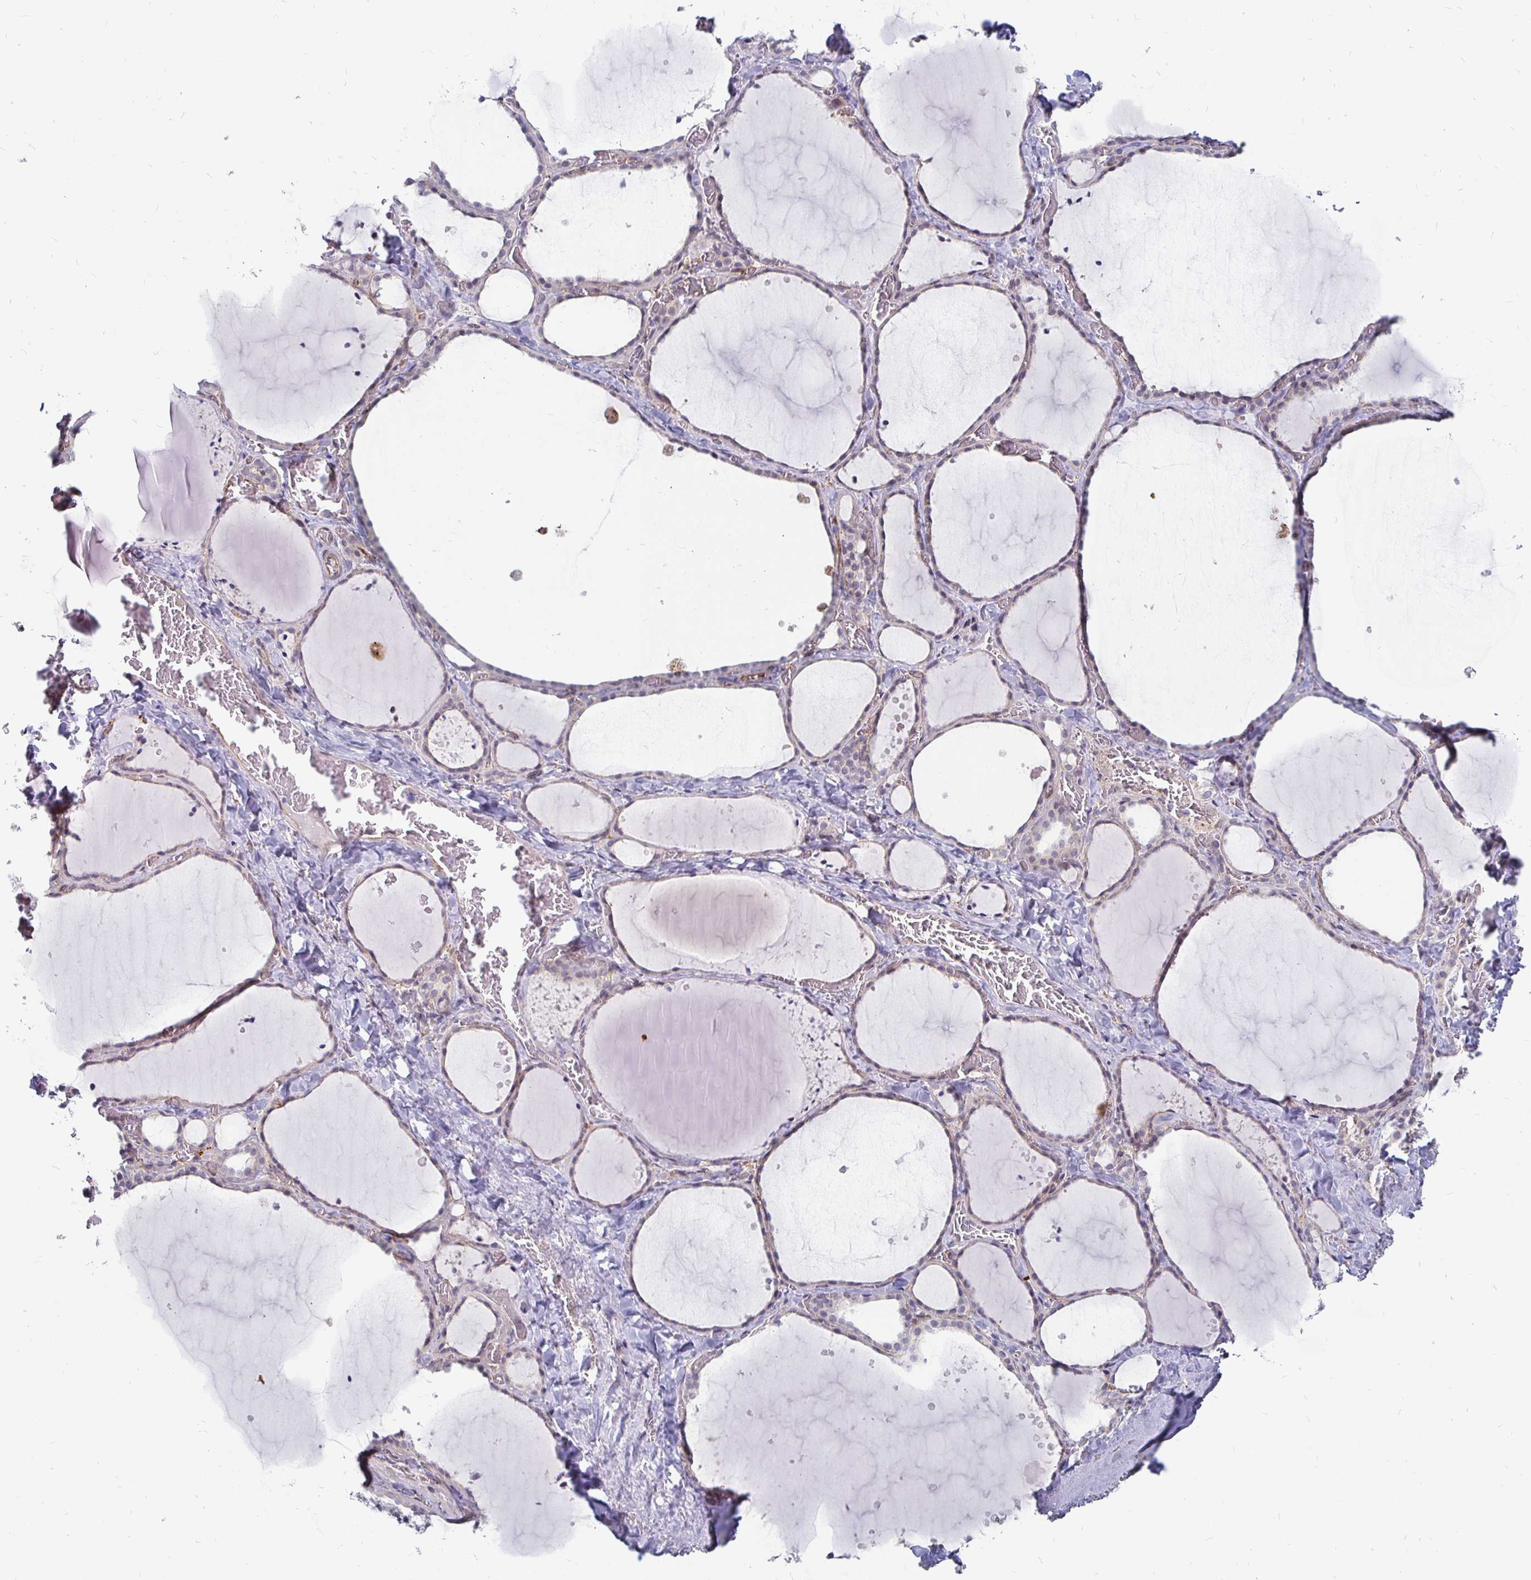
{"staining": {"intensity": "weak", "quantity": "25%-75%", "location": "cytoplasmic/membranous"}, "tissue": "thyroid gland", "cell_type": "Glandular cells", "image_type": "normal", "snomed": [{"axis": "morphology", "description": "Normal tissue, NOS"}, {"axis": "topography", "description": "Thyroid gland"}], "caption": "Protein analysis of benign thyroid gland displays weak cytoplasmic/membranous staining in approximately 25%-75% of glandular cells.", "gene": "CCDC85A", "patient": {"sex": "female", "age": 36}}